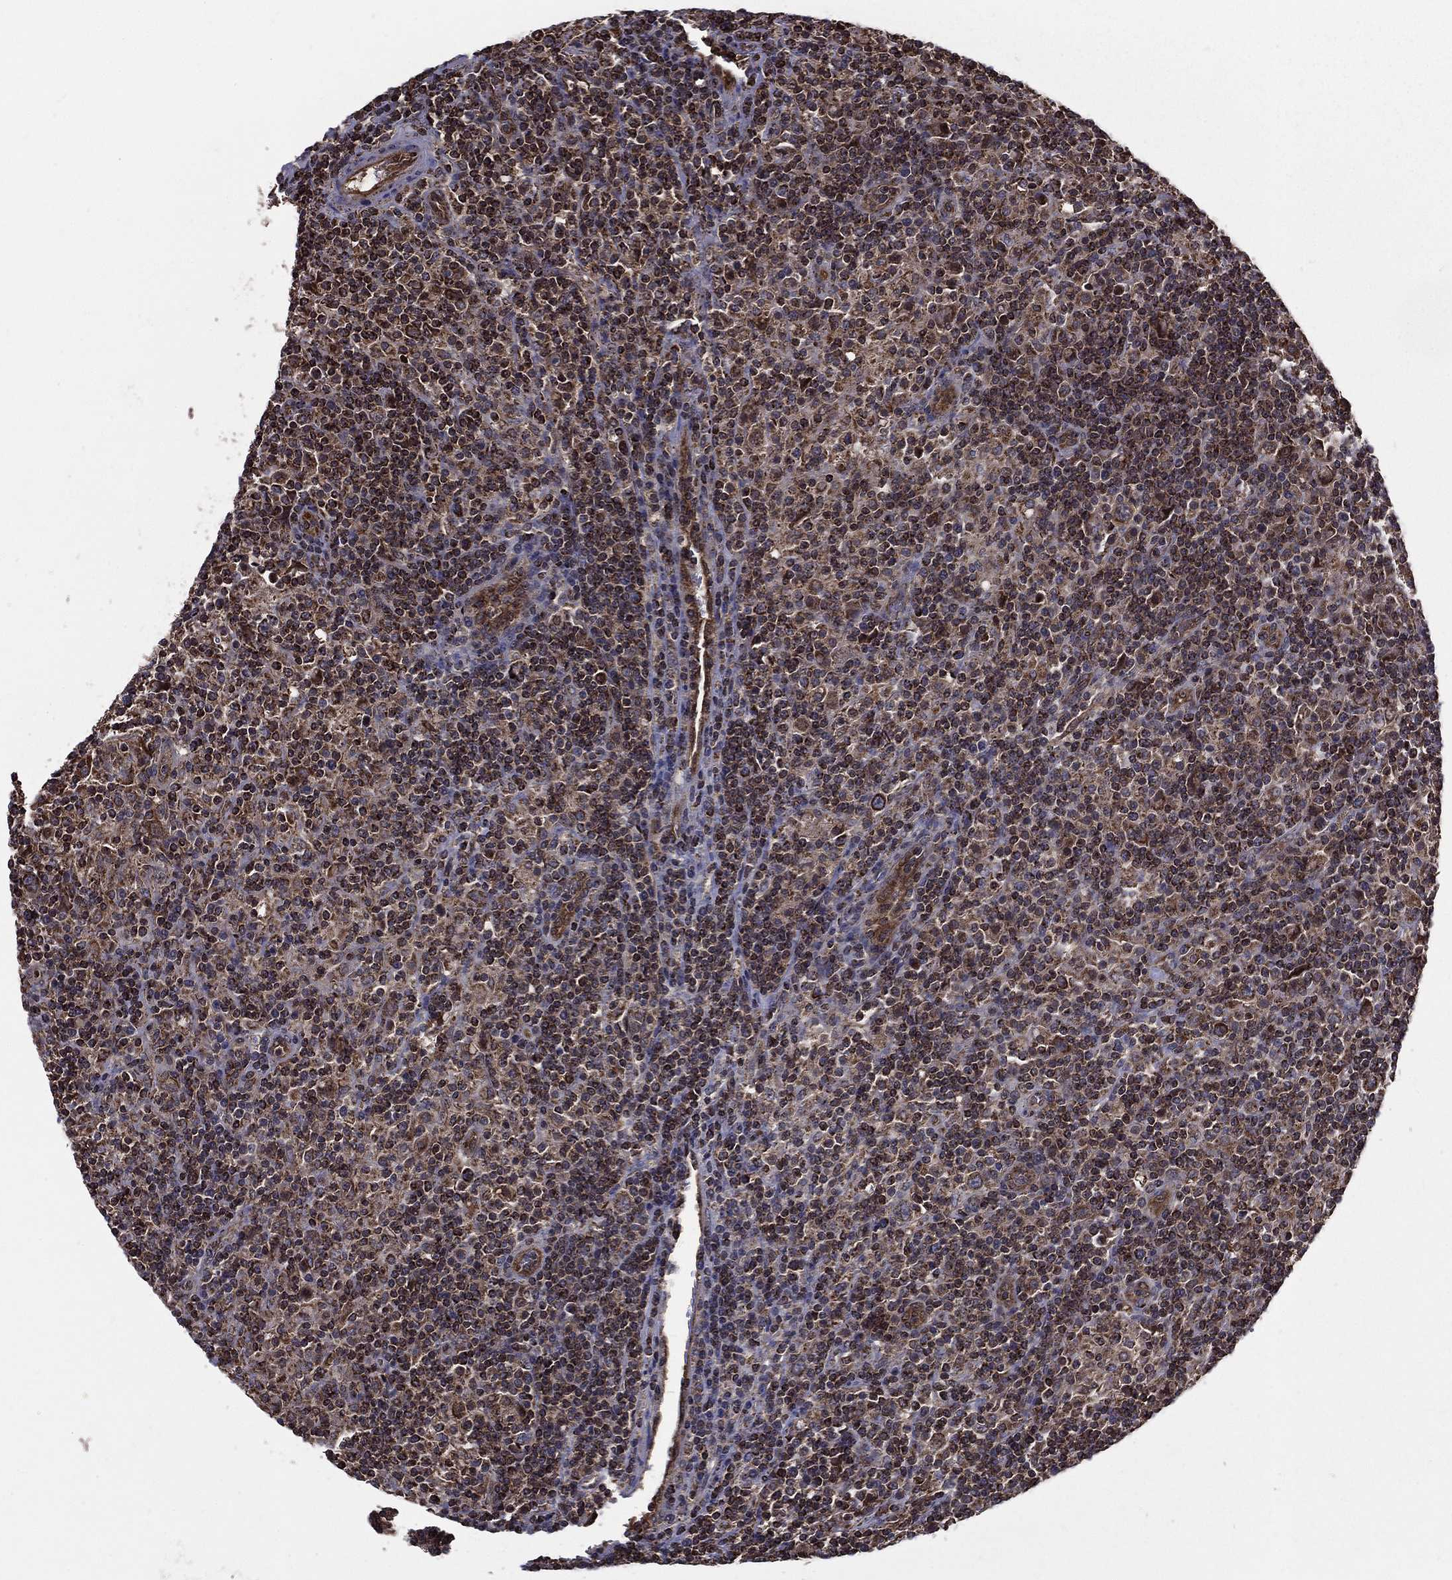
{"staining": {"intensity": "moderate", "quantity": "25%-75%", "location": "cytoplasmic/membranous"}, "tissue": "lymphoma", "cell_type": "Tumor cells", "image_type": "cancer", "snomed": [{"axis": "morphology", "description": "Hodgkin's disease, NOS"}, {"axis": "topography", "description": "Lymph node"}], "caption": "Brown immunohistochemical staining in Hodgkin's disease reveals moderate cytoplasmic/membranous staining in about 25%-75% of tumor cells. Nuclei are stained in blue.", "gene": "RIGI", "patient": {"sex": "male", "age": 70}}